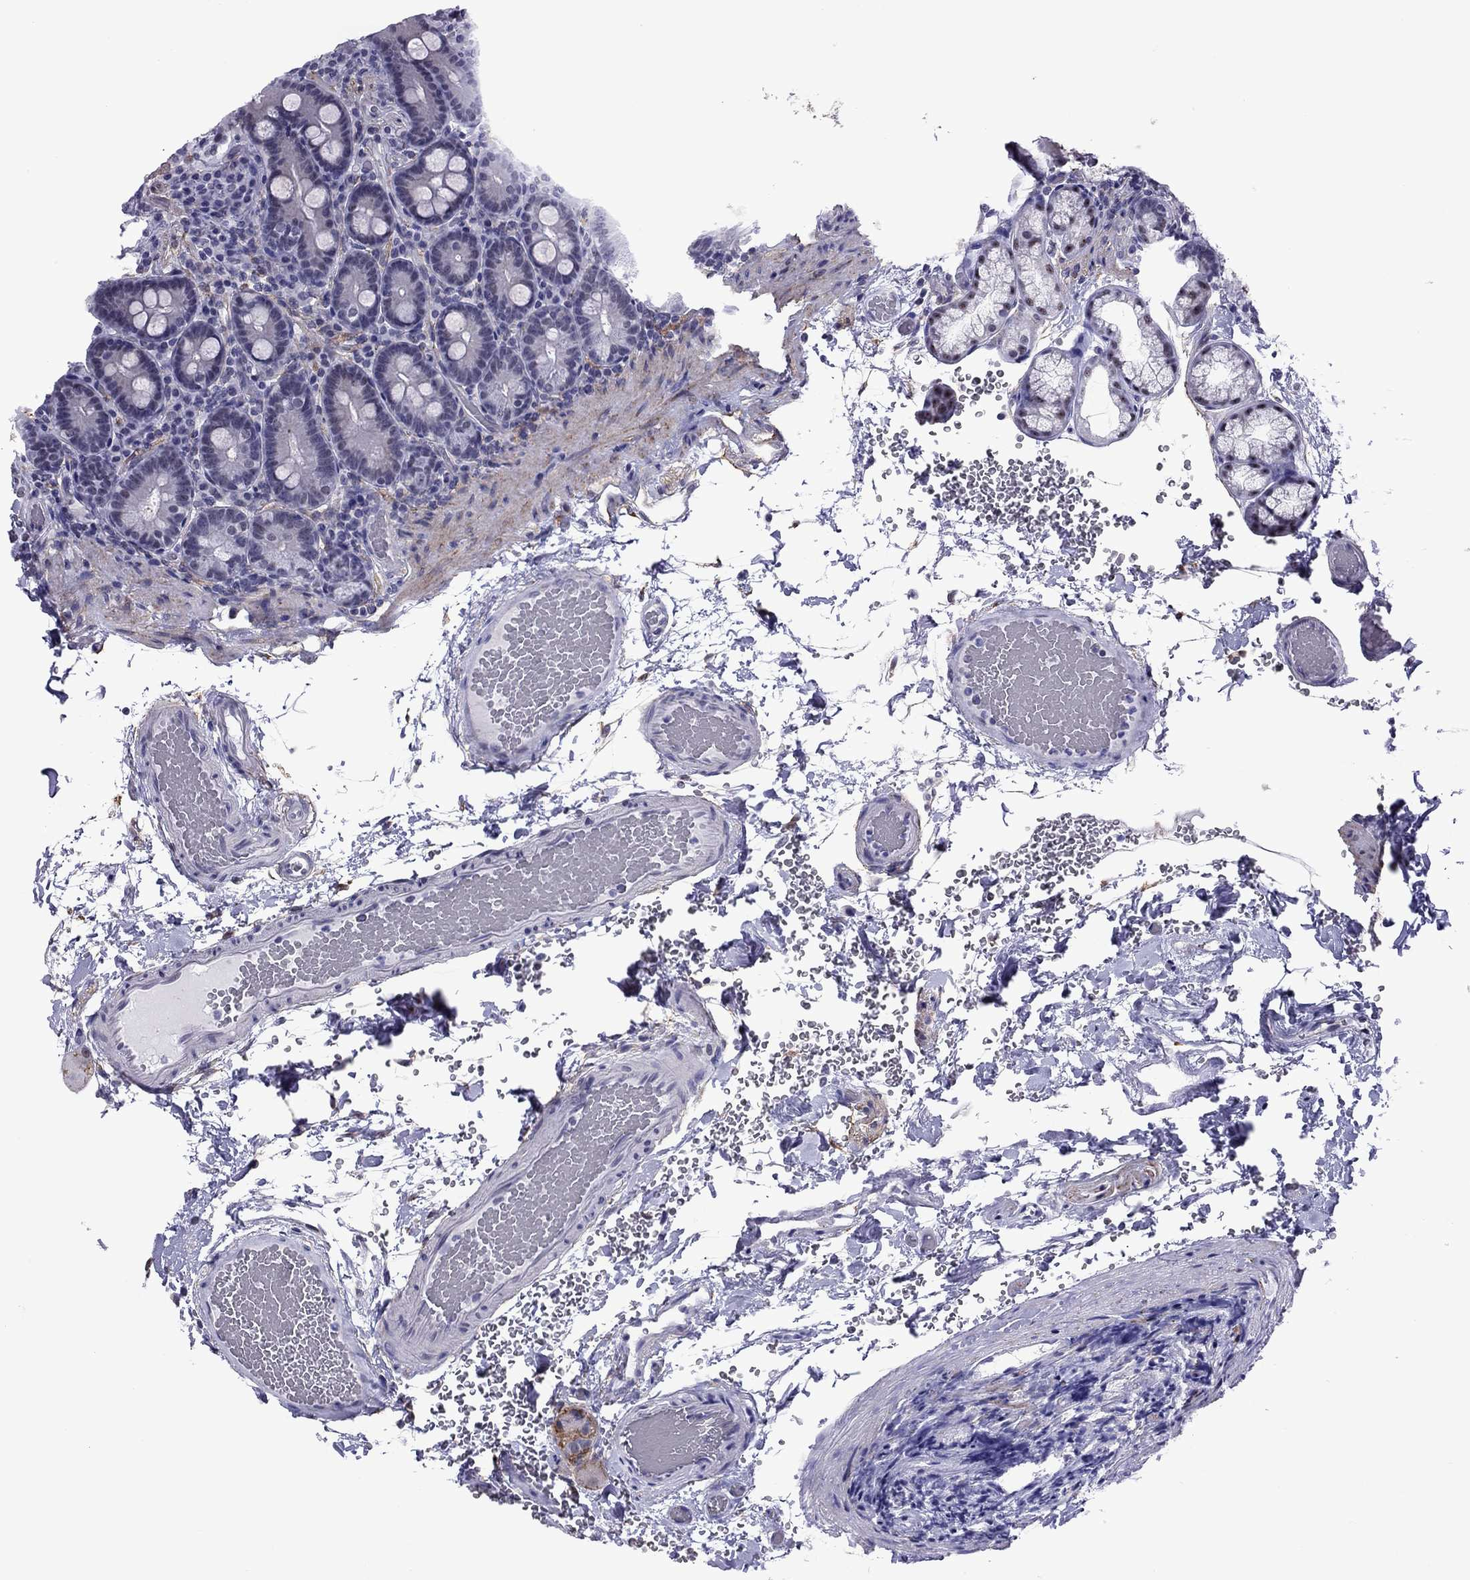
{"staining": {"intensity": "negative", "quantity": "none", "location": "none"}, "tissue": "duodenum", "cell_type": "Glandular cells", "image_type": "normal", "snomed": [{"axis": "morphology", "description": "Normal tissue, NOS"}, {"axis": "topography", "description": "Duodenum"}], "caption": "Immunohistochemical staining of benign human duodenum exhibits no significant positivity in glandular cells.", "gene": "ZNF646", "patient": {"sex": "female", "age": 62}}